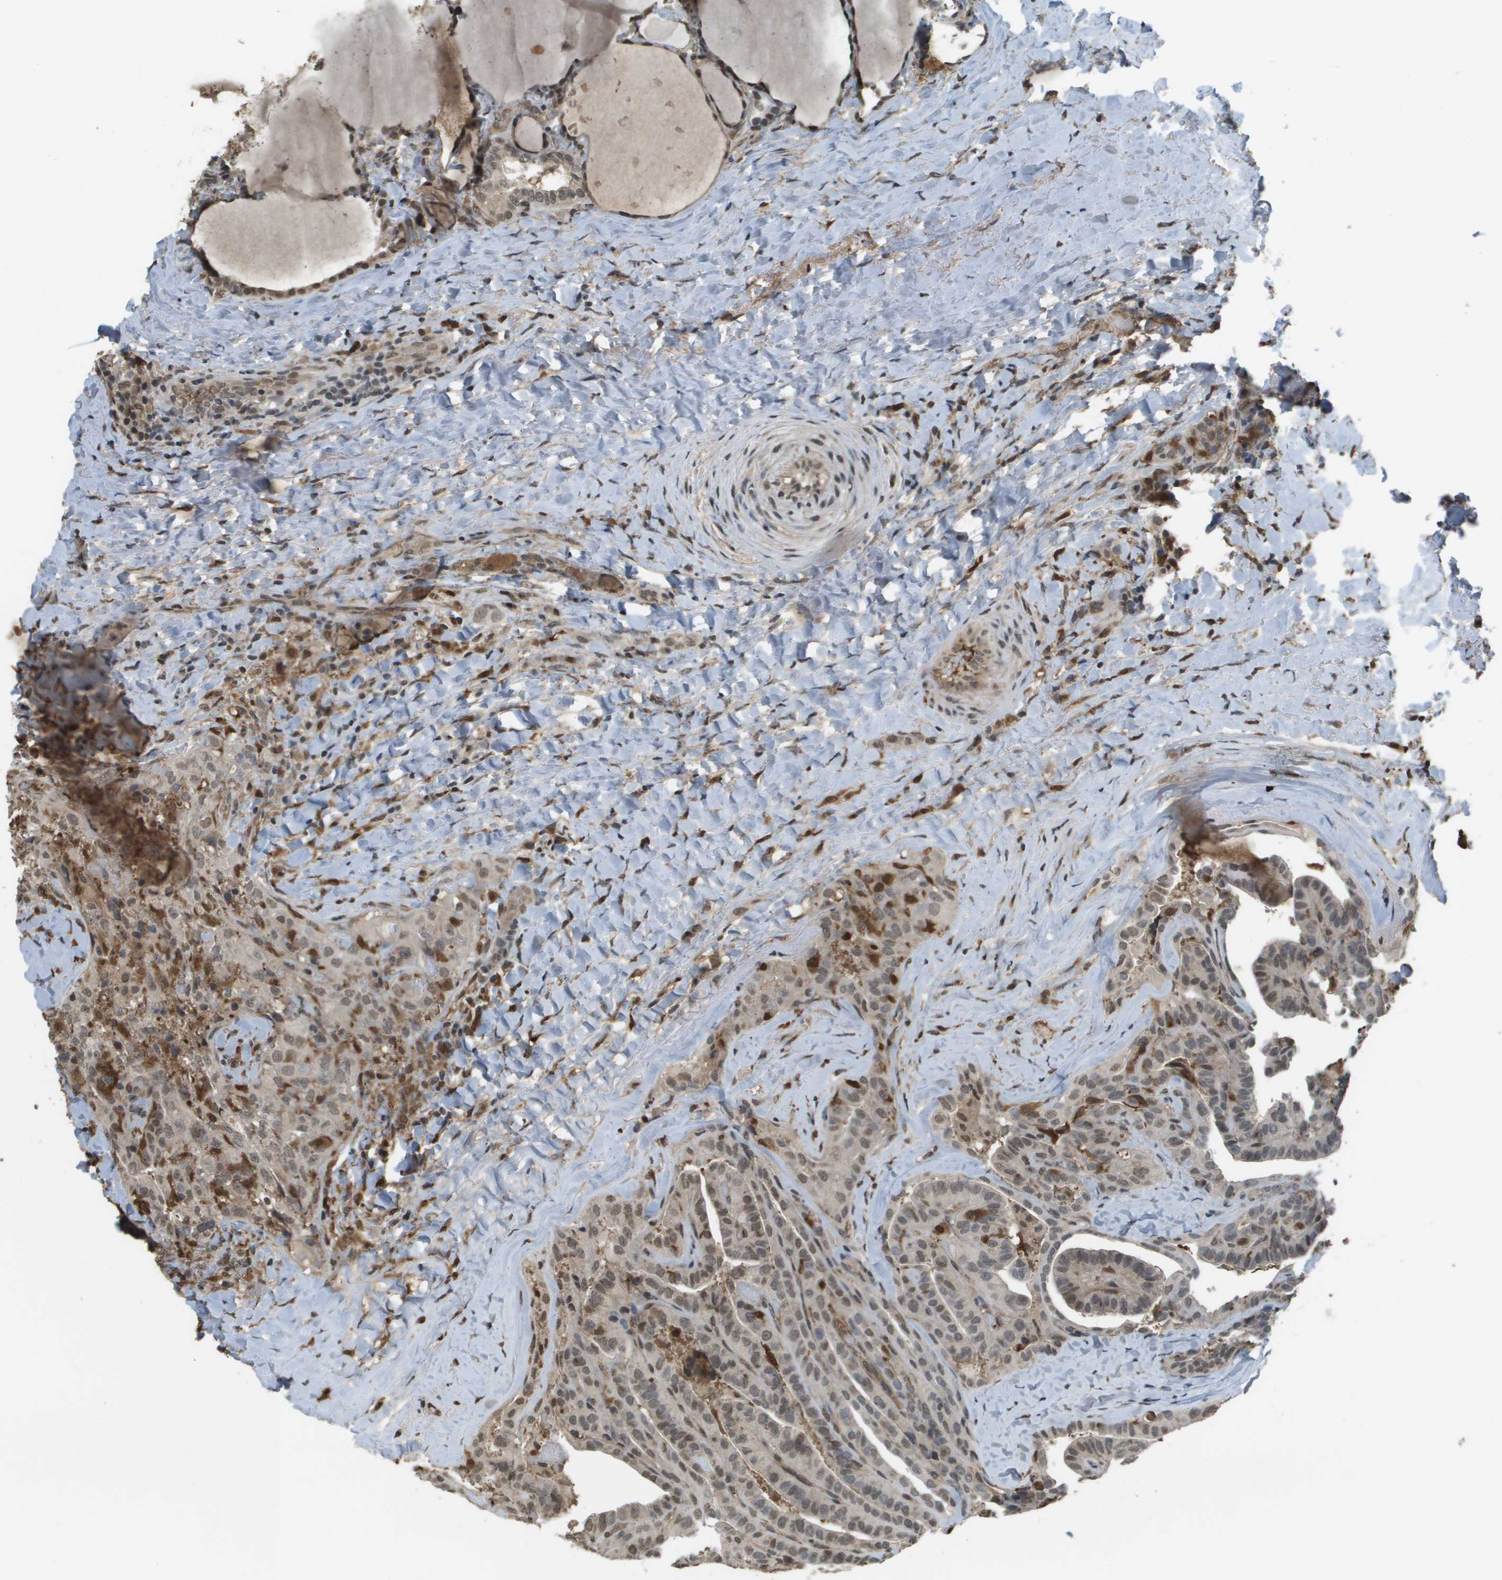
{"staining": {"intensity": "weak", "quantity": "25%-75%", "location": "nuclear"}, "tissue": "thyroid cancer", "cell_type": "Tumor cells", "image_type": "cancer", "snomed": [{"axis": "morphology", "description": "Papillary adenocarcinoma, NOS"}, {"axis": "topography", "description": "Thyroid gland"}], "caption": "Immunohistochemical staining of human thyroid cancer (papillary adenocarcinoma) shows weak nuclear protein staining in about 25%-75% of tumor cells.", "gene": "NDRG2", "patient": {"sex": "male", "age": 77}}